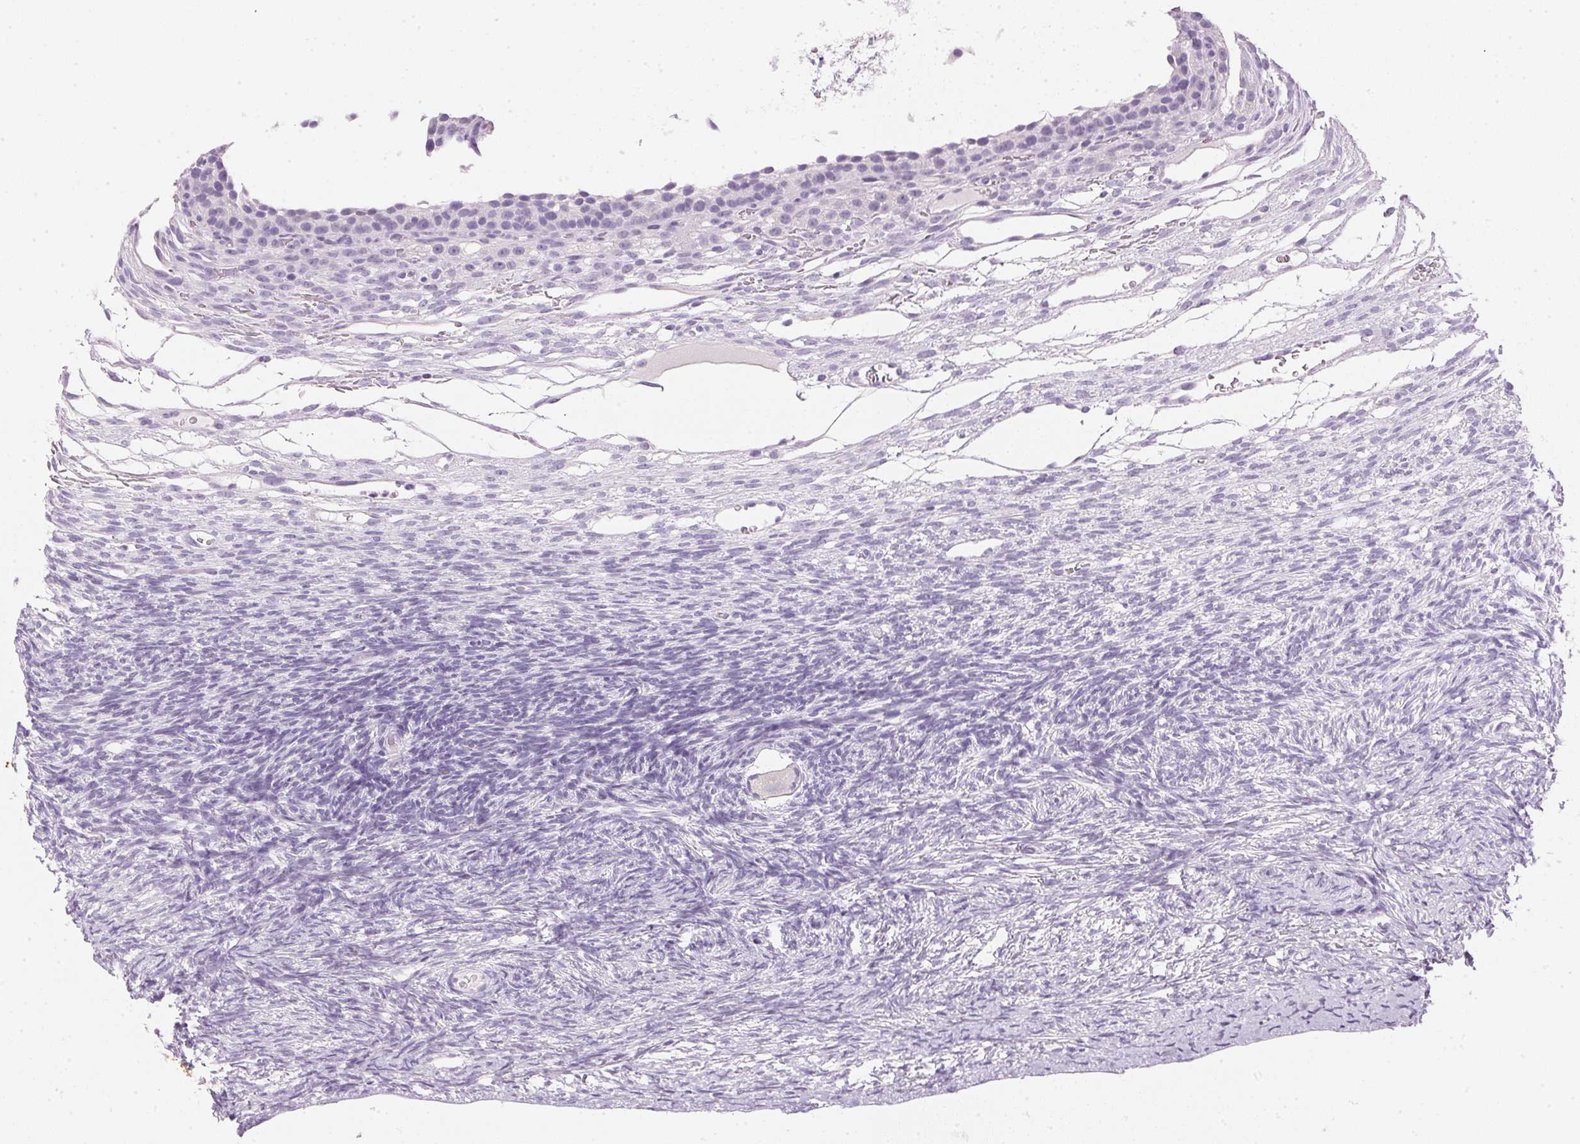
{"staining": {"intensity": "negative", "quantity": "none", "location": "none"}, "tissue": "ovary", "cell_type": "Follicle cells", "image_type": "normal", "snomed": [{"axis": "morphology", "description": "Normal tissue, NOS"}, {"axis": "topography", "description": "Ovary"}], "caption": "DAB (3,3'-diaminobenzidine) immunohistochemical staining of unremarkable ovary exhibits no significant positivity in follicle cells.", "gene": "IGFBP1", "patient": {"sex": "female", "age": 34}}